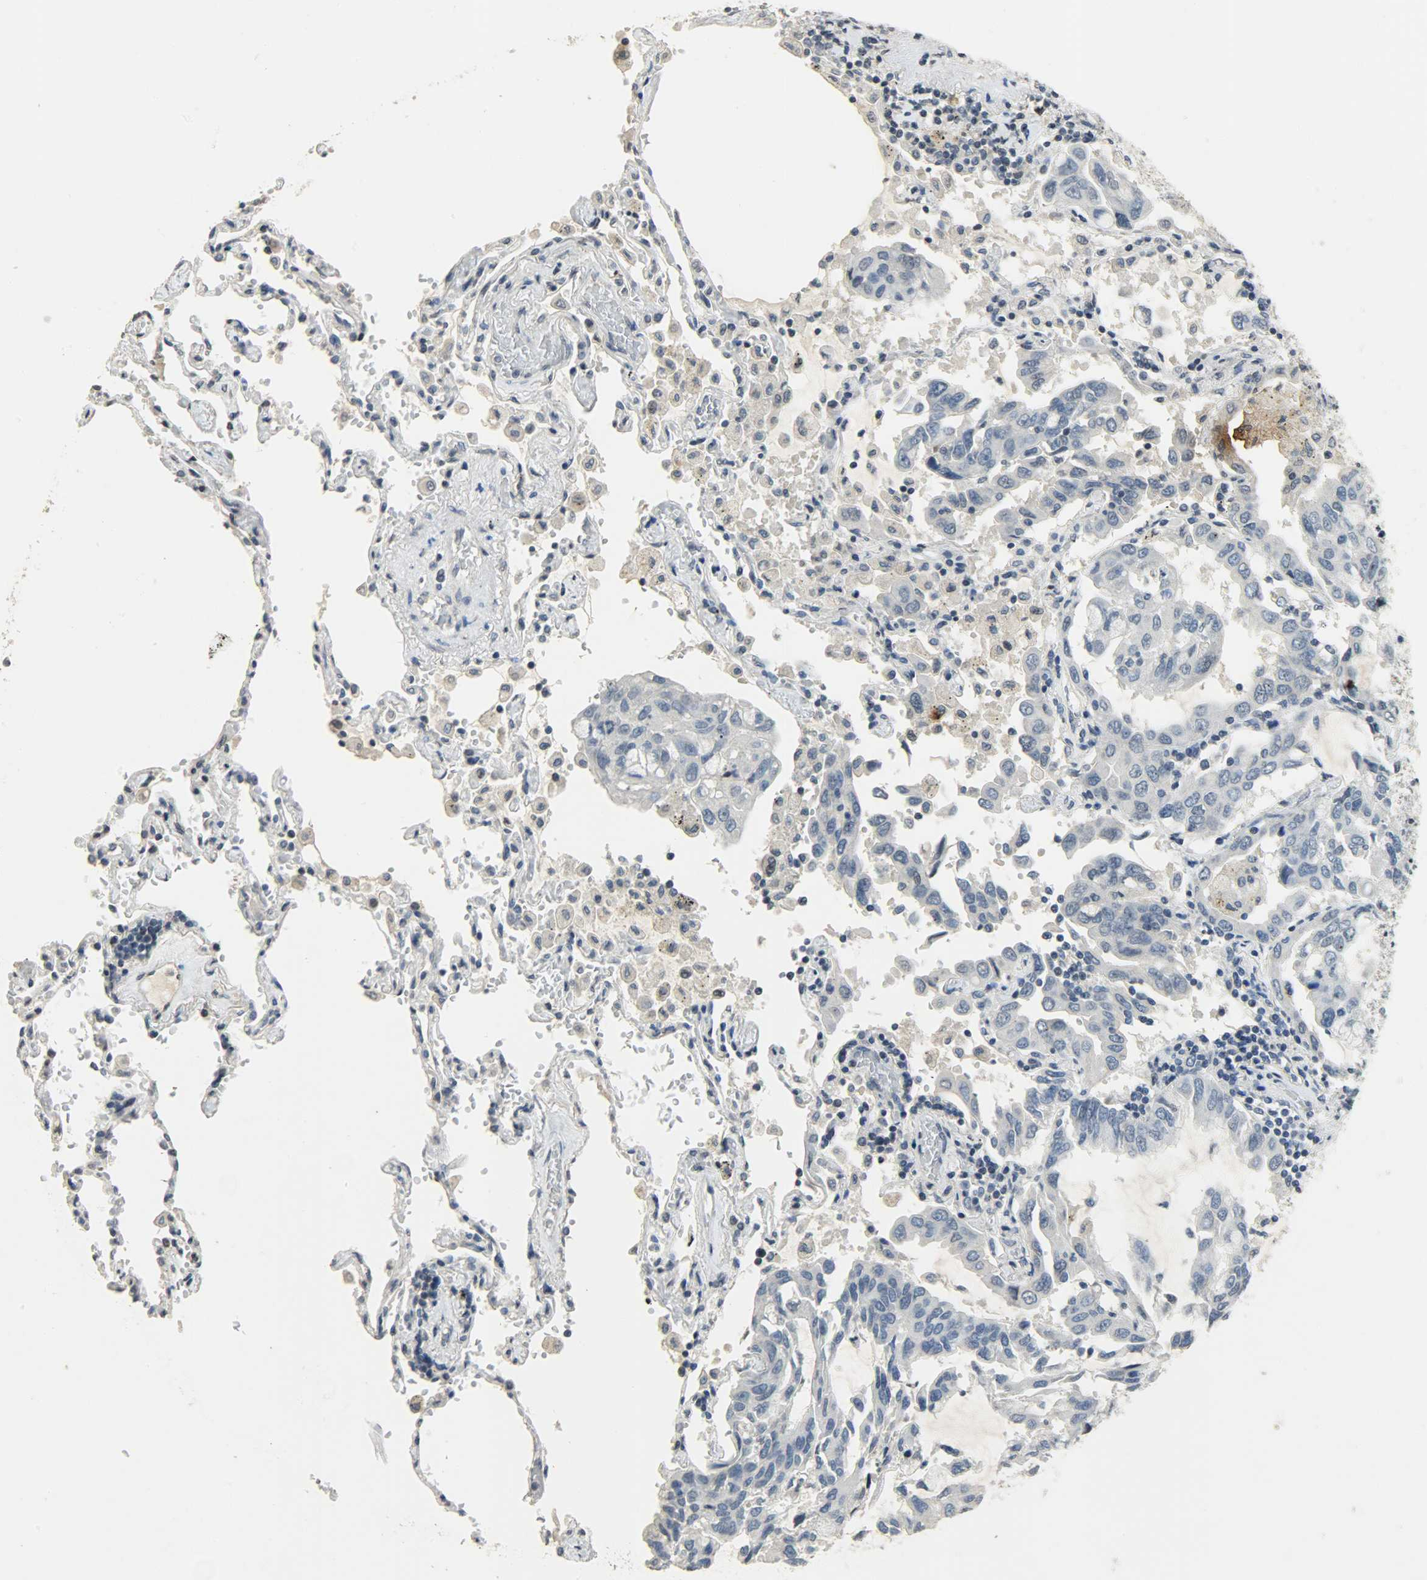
{"staining": {"intensity": "negative", "quantity": "none", "location": "none"}, "tissue": "lung cancer", "cell_type": "Tumor cells", "image_type": "cancer", "snomed": [{"axis": "morphology", "description": "Adenocarcinoma, NOS"}, {"axis": "topography", "description": "Lung"}], "caption": "This is a image of immunohistochemistry (IHC) staining of lung cancer, which shows no positivity in tumor cells. (Brightfield microscopy of DAB IHC at high magnification).", "gene": "DNAJB6", "patient": {"sex": "male", "age": 64}}